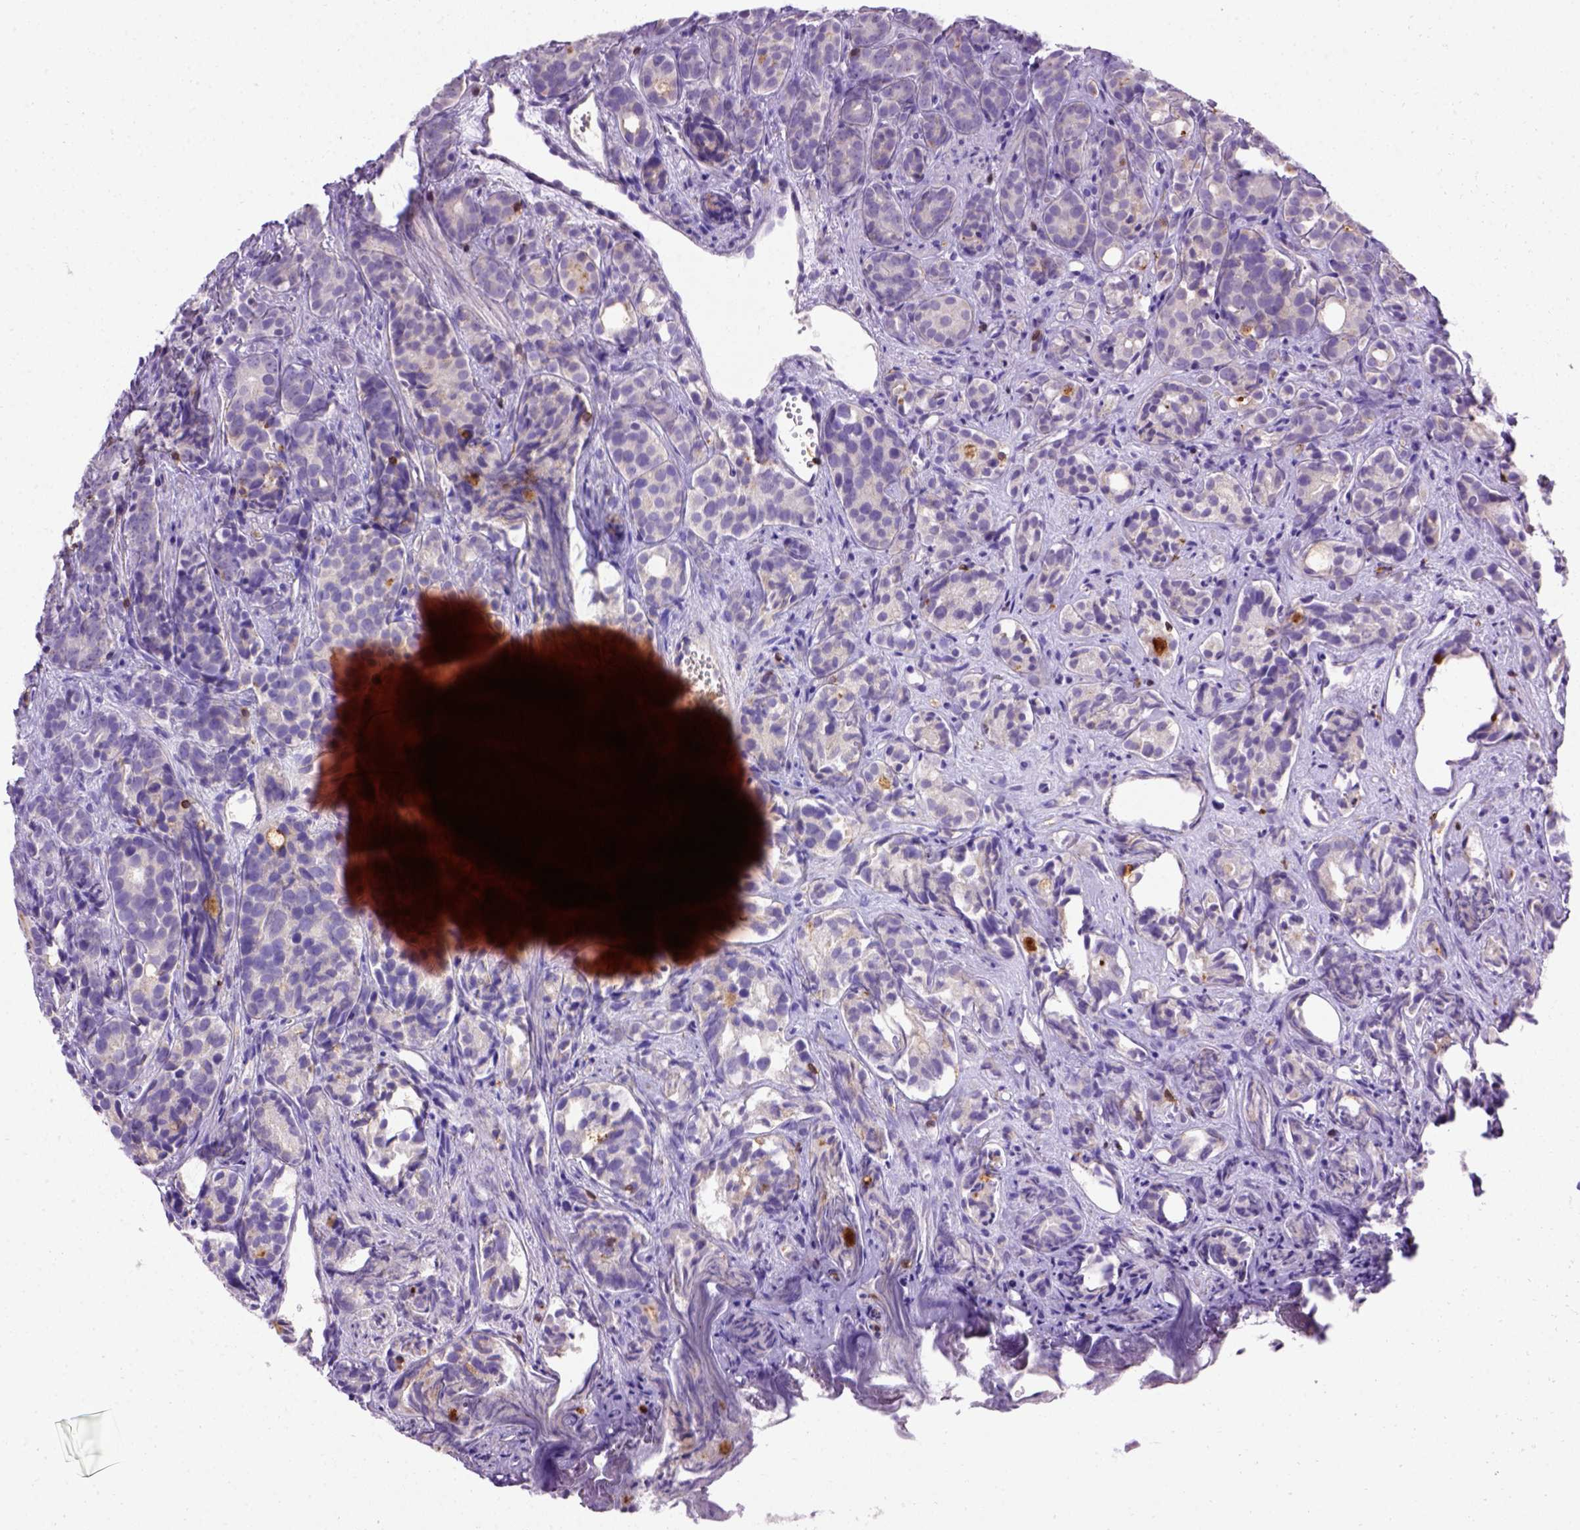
{"staining": {"intensity": "negative", "quantity": "none", "location": "none"}, "tissue": "prostate cancer", "cell_type": "Tumor cells", "image_type": "cancer", "snomed": [{"axis": "morphology", "description": "Adenocarcinoma, High grade"}, {"axis": "topography", "description": "Prostate"}], "caption": "Immunohistochemistry (IHC) of human prostate cancer shows no positivity in tumor cells.", "gene": "CD3E", "patient": {"sex": "male", "age": 84}}